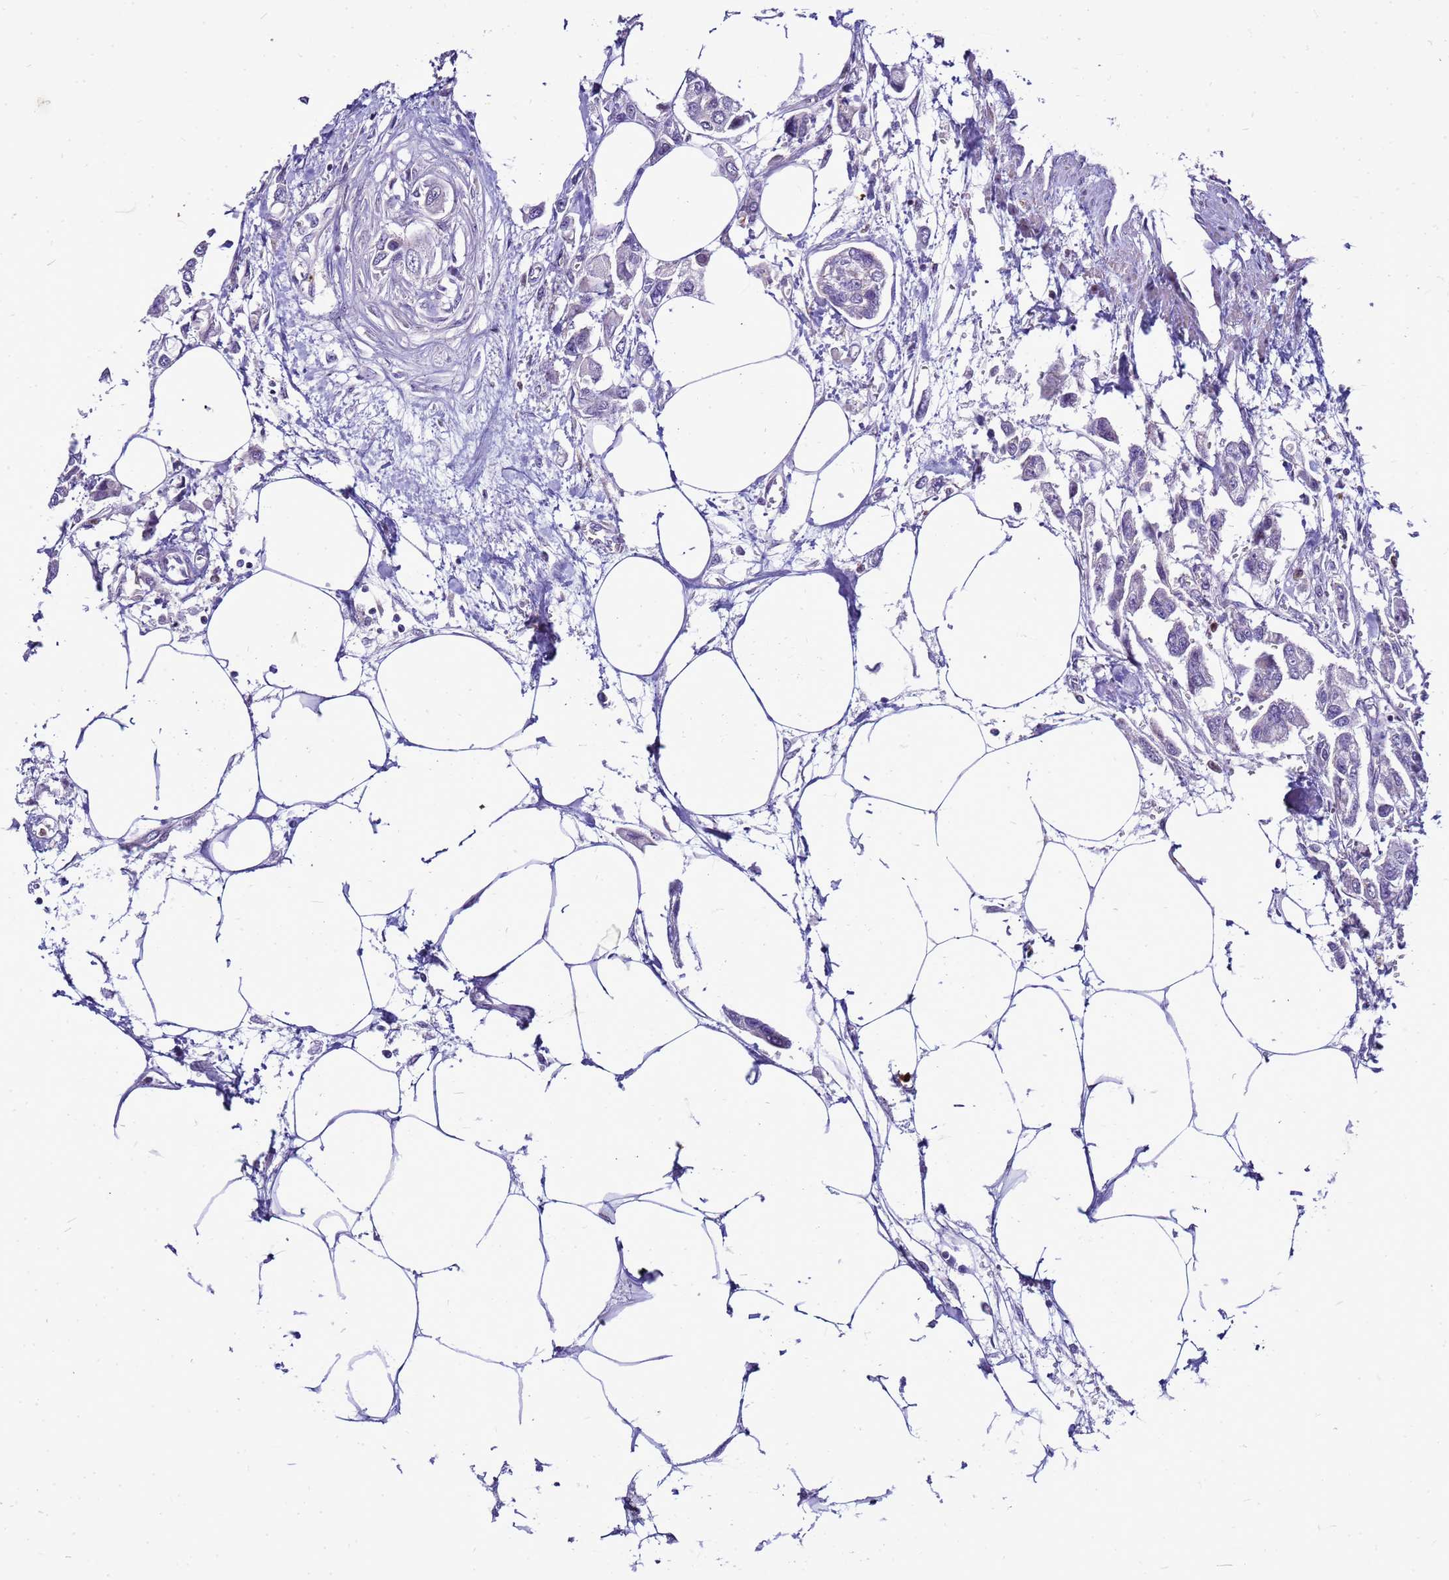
{"staining": {"intensity": "negative", "quantity": "none", "location": "none"}, "tissue": "urothelial cancer", "cell_type": "Tumor cells", "image_type": "cancer", "snomed": [{"axis": "morphology", "description": "Urothelial carcinoma, High grade"}, {"axis": "topography", "description": "Urinary bladder"}], "caption": "This histopathology image is of urothelial cancer stained with immunohistochemistry to label a protein in brown with the nuclei are counter-stained blue. There is no positivity in tumor cells.", "gene": "VPS4B", "patient": {"sex": "male", "age": 67}}